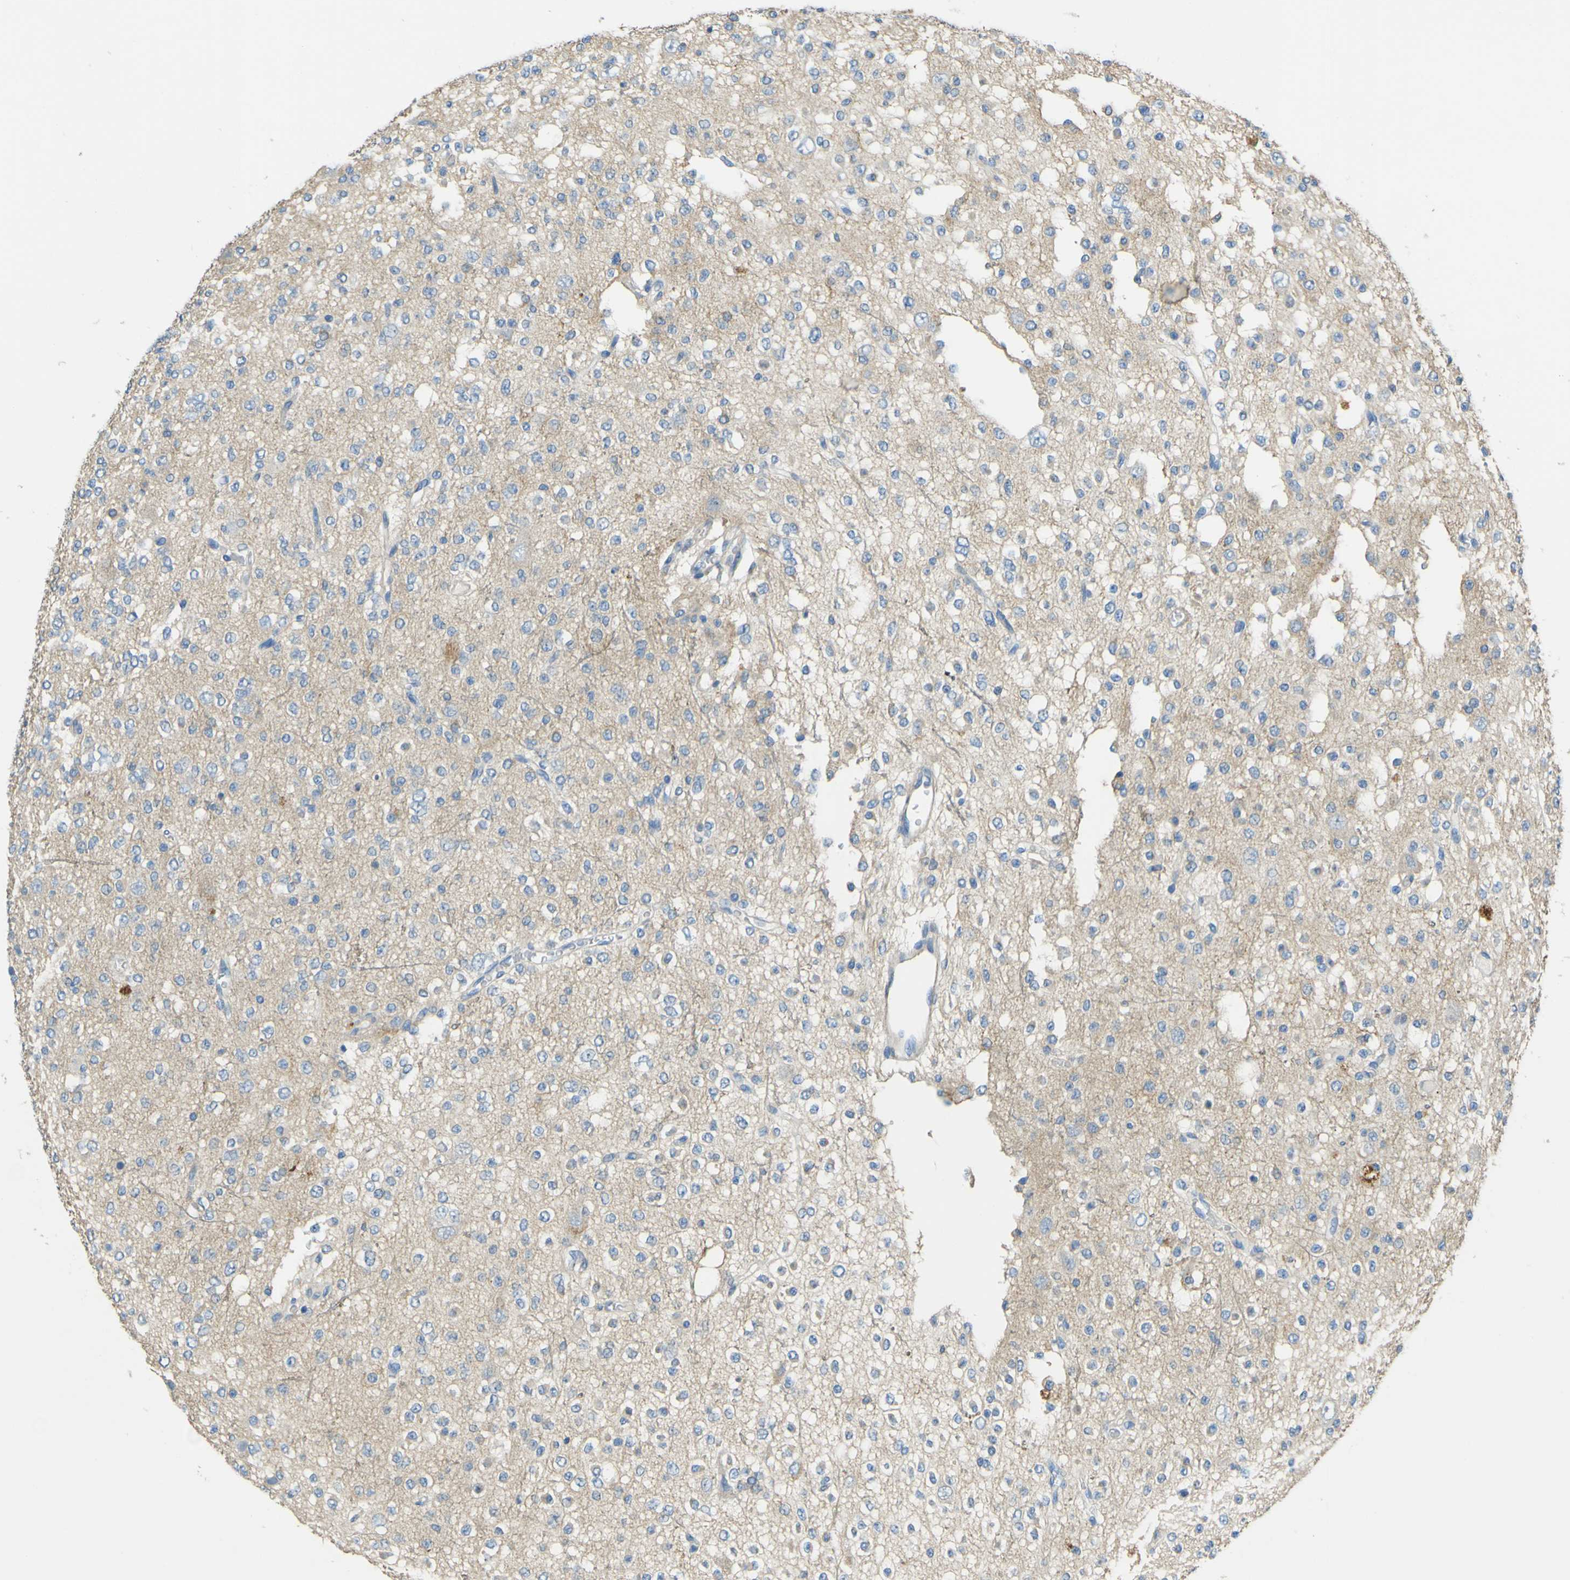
{"staining": {"intensity": "weak", "quantity": ">75%", "location": "cytoplasmic/membranous"}, "tissue": "glioma", "cell_type": "Tumor cells", "image_type": "cancer", "snomed": [{"axis": "morphology", "description": "Glioma, malignant, Low grade"}, {"axis": "topography", "description": "Brain"}], "caption": "Immunohistochemistry staining of glioma, which shows low levels of weak cytoplasmic/membranous positivity in about >75% of tumor cells indicating weak cytoplasmic/membranous protein staining. The staining was performed using DAB (brown) for protein detection and nuclei were counterstained in hematoxylin (blue).", "gene": "OGN", "patient": {"sex": "male", "age": 38}}